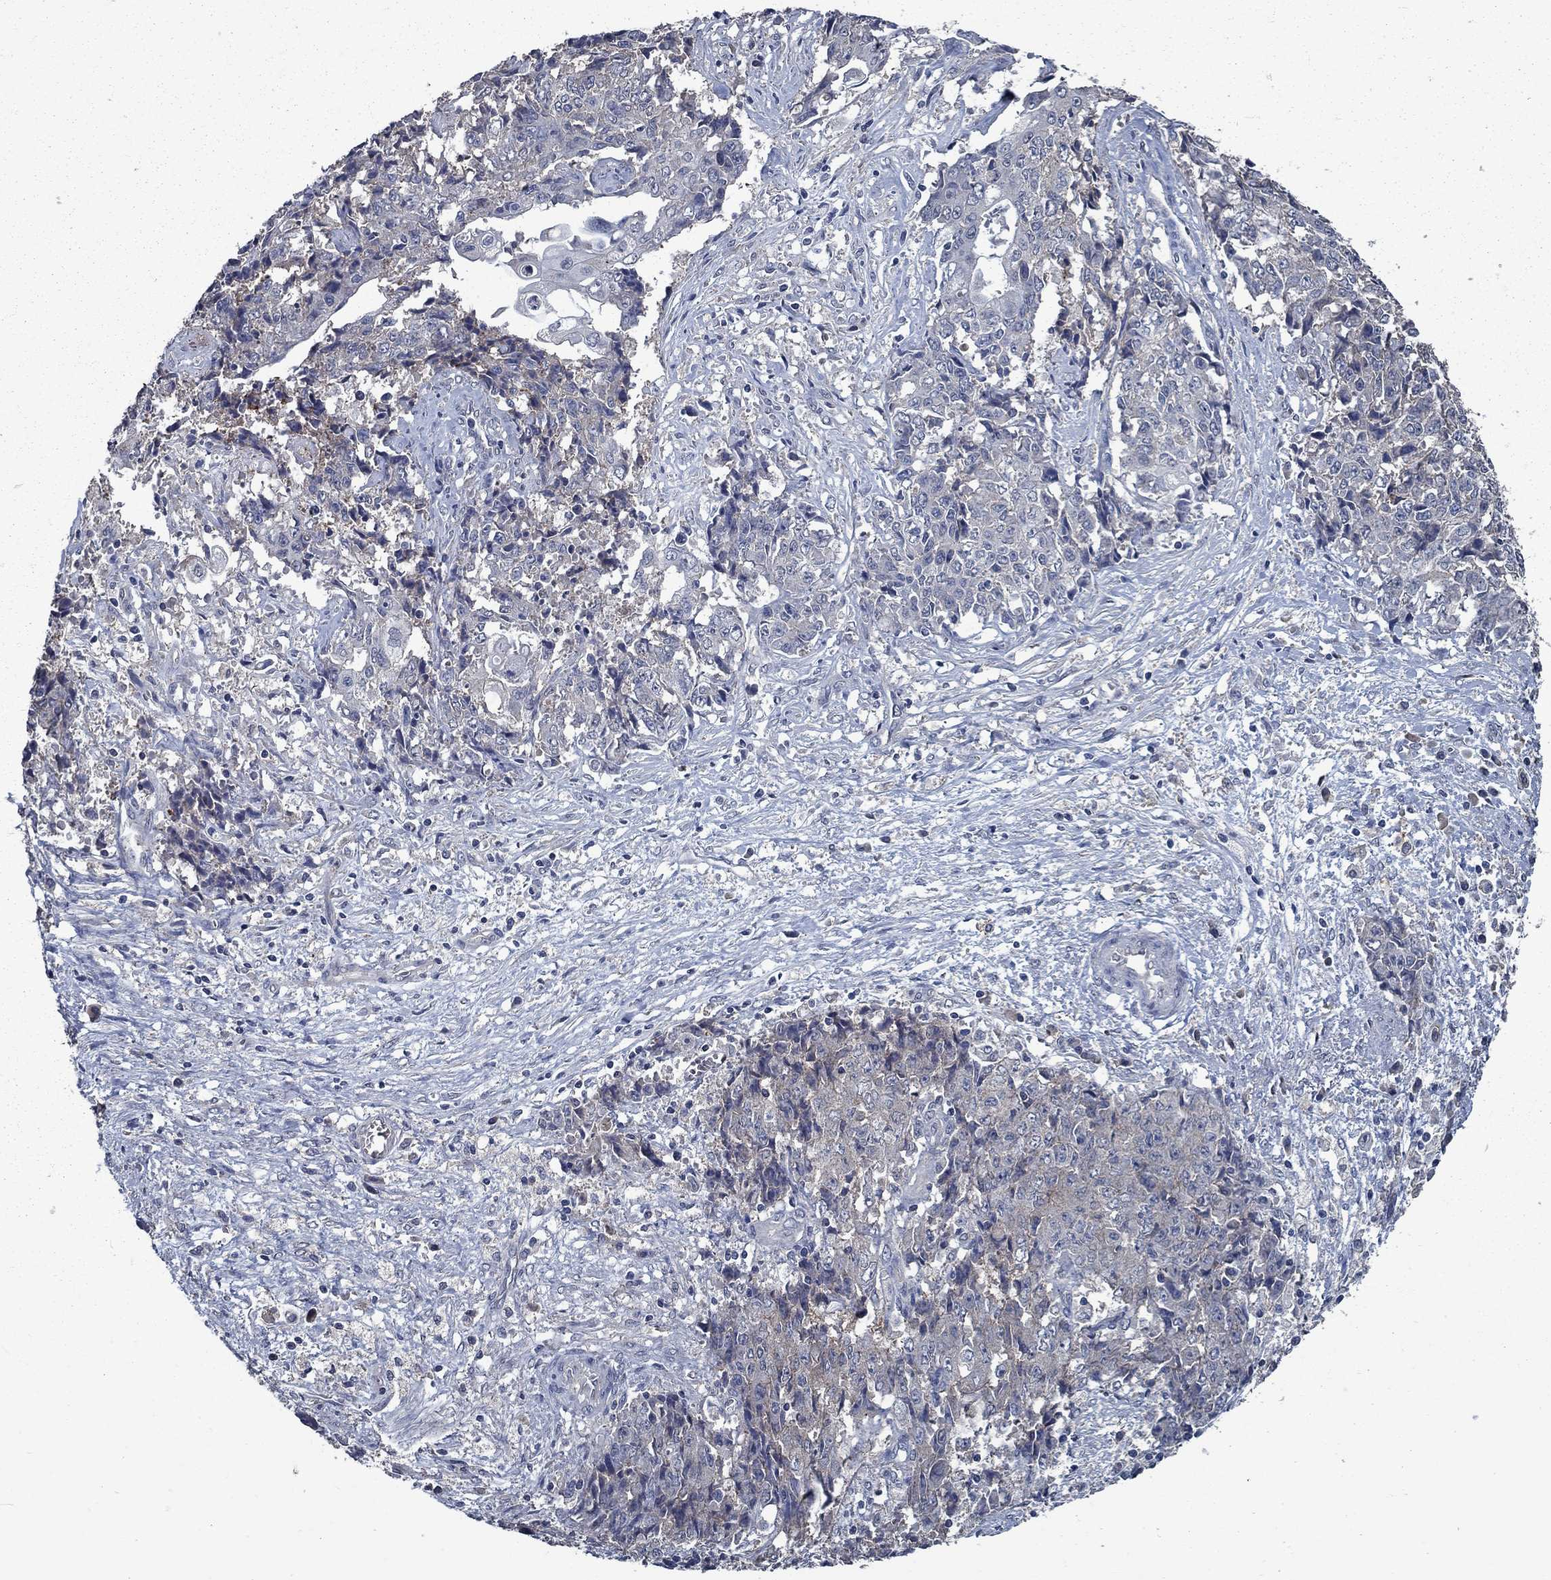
{"staining": {"intensity": "weak", "quantity": "<25%", "location": "cytoplasmic/membranous"}, "tissue": "ovarian cancer", "cell_type": "Tumor cells", "image_type": "cancer", "snomed": [{"axis": "morphology", "description": "Carcinoma, endometroid"}, {"axis": "topography", "description": "Ovary"}], "caption": "This is a micrograph of IHC staining of ovarian cancer (endometroid carcinoma), which shows no positivity in tumor cells.", "gene": "SLC44A1", "patient": {"sex": "female", "age": 42}}